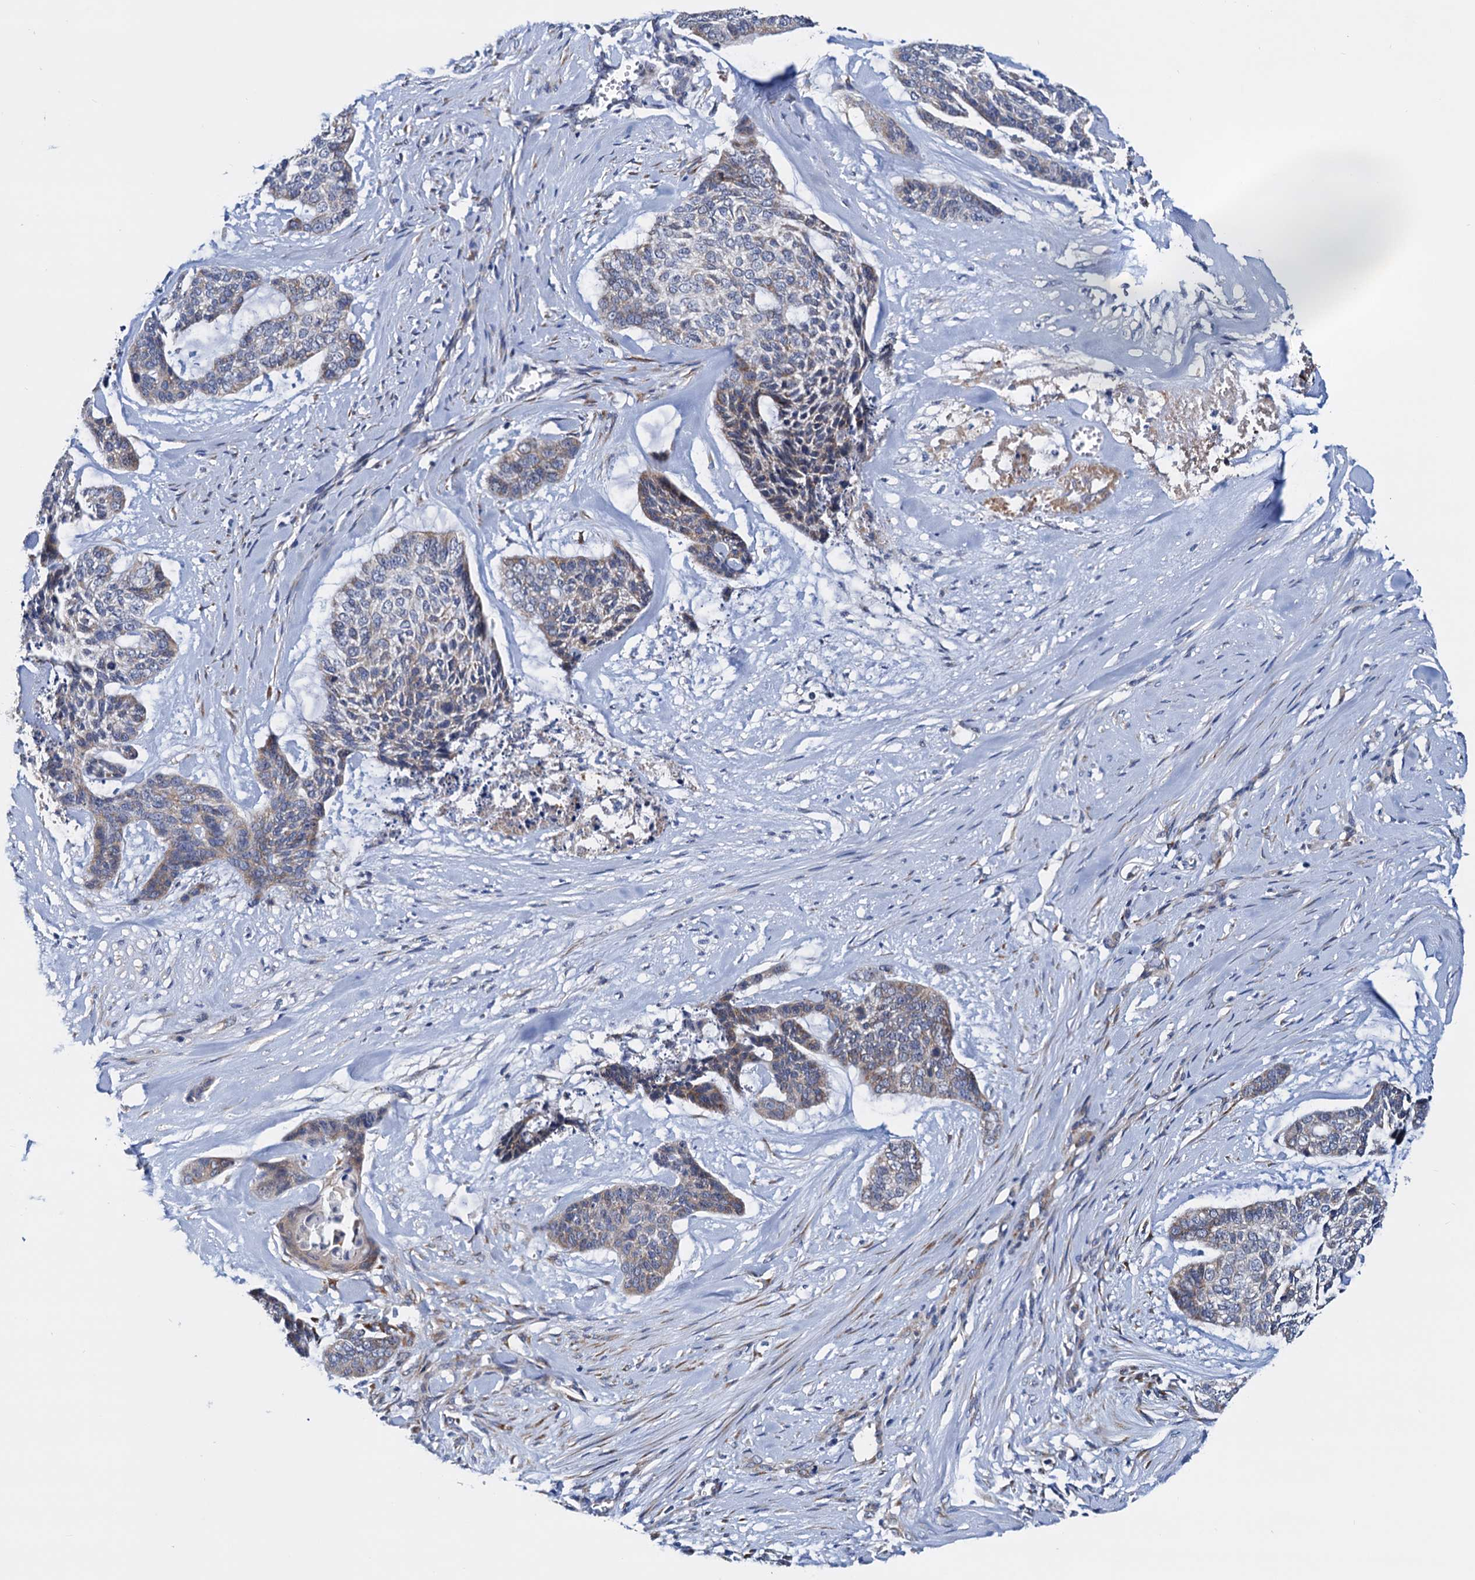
{"staining": {"intensity": "weak", "quantity": "<25%", "location": "cytoplasmic/membranous"}, "tissue": "skin cancer", "cell_type": "Tumor cells", "image_type": "cancer", "snomed": [{"axis": "morphology", "description": "Basal cell carcinoma"}, {"axis": "topography", "description": "Skin"}], "caption": "Human skin cancer (basal cell carcinoma) stained for a protein using immunohistochemistry exhibits no expression in tumor cells.", "gene": "RASSF9", "patient": {"sex": "female", "age": 64}}